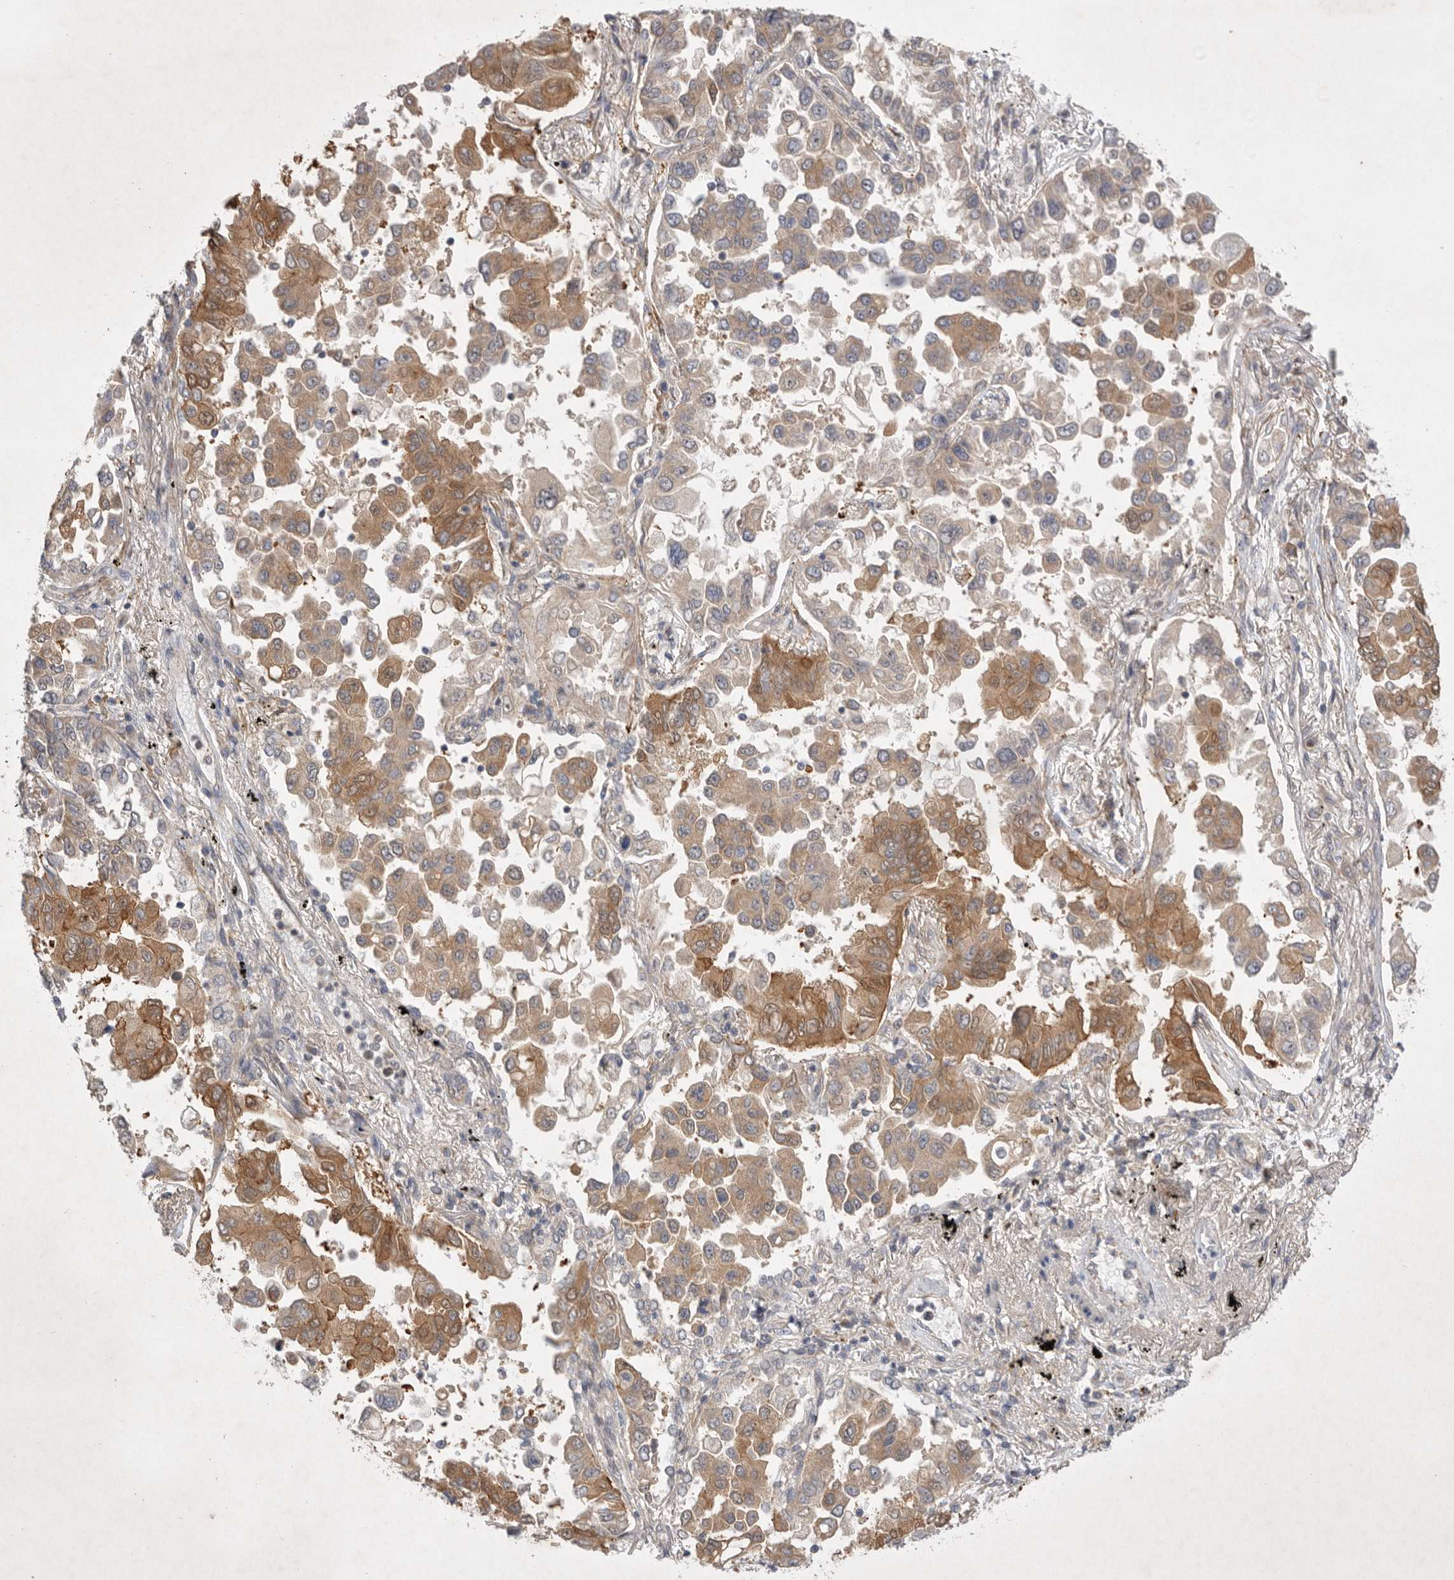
{"staining": {"intensity": "moderate", "quantity": ">75%", "location": "cytoplasmic/membranous"}, "tissue": "lung cancer", "cell_type": "Tumor cells", "image_type": "cancer", "snomed": [{"axis": "morphology", "description": "Adenocarcinoma, NOS"}, {"axis": "topography", "description": "Lung"}], "caption": "Immunohistochemical staining of human lung adenocarcinoma demonstrates moderate cytoplasmic/membranous protein expression in about >75% of tumor cells.", "gene": "PTPDC1", "patient": {"sex": "female", "age": 67}}